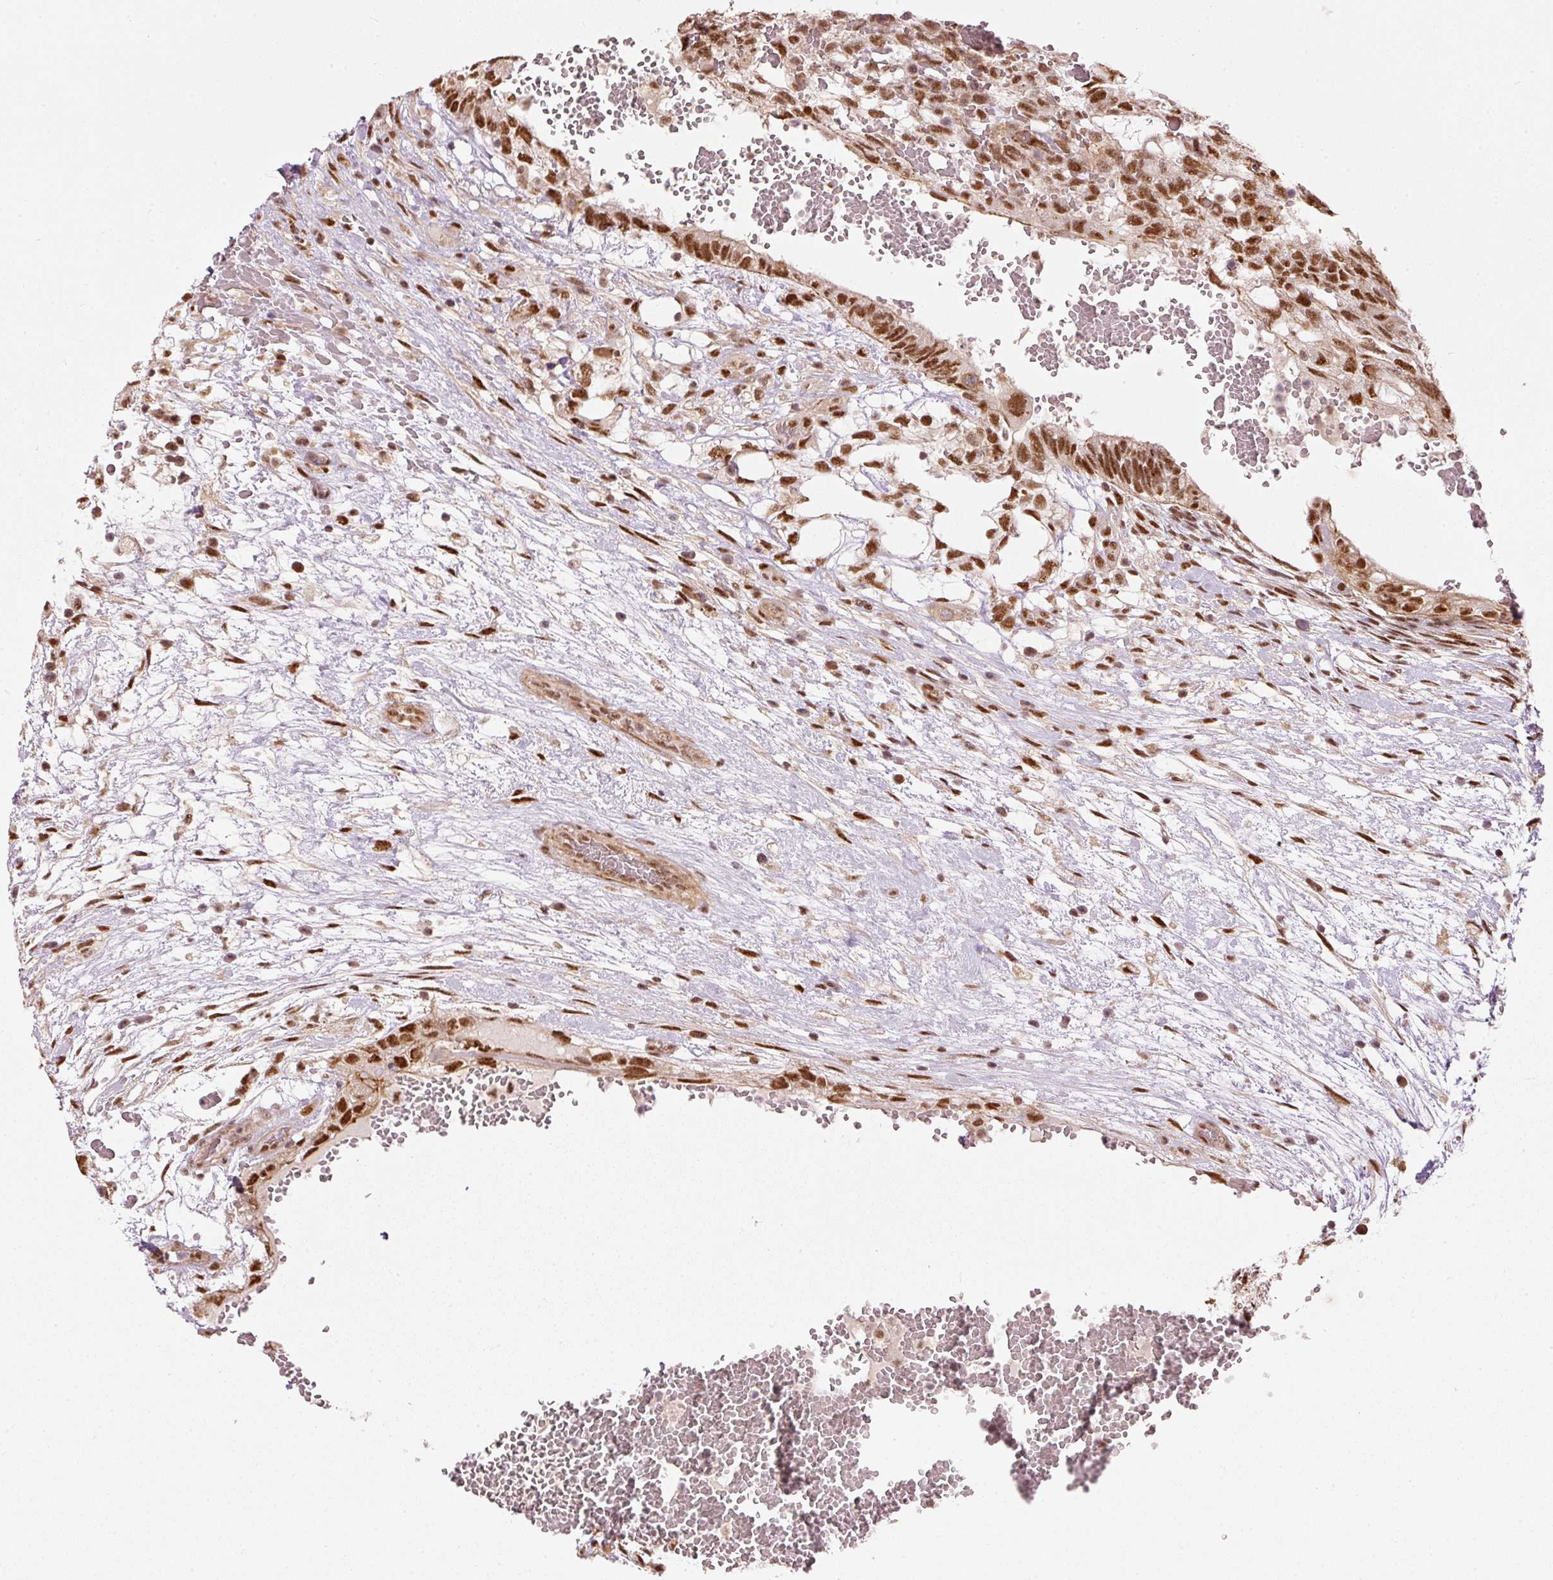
{"staining": {"intensity": "strong", "quantity": ">75%", "location": "nuclear"}, "tissue": "testis cancer", "cell_type": "Tumor cells", "image_type": "cancer", "snomed": [{"axis": "morphology", "description": "Normal tissue, NOS"}, {"axis": "morphology", "description": "Carcinoma, Embryonal, NOS"}, {"axis": "topography", "description": "Testis"}], "caption": "IHC micrograph of embryonal carcinoma (testis) stained for a protein (brown), which shows high levels of strong nuclear positivity in about >75% of tumor cells.", "gene": "THOC6", "patient": {"sex": "male", "age": 32}}